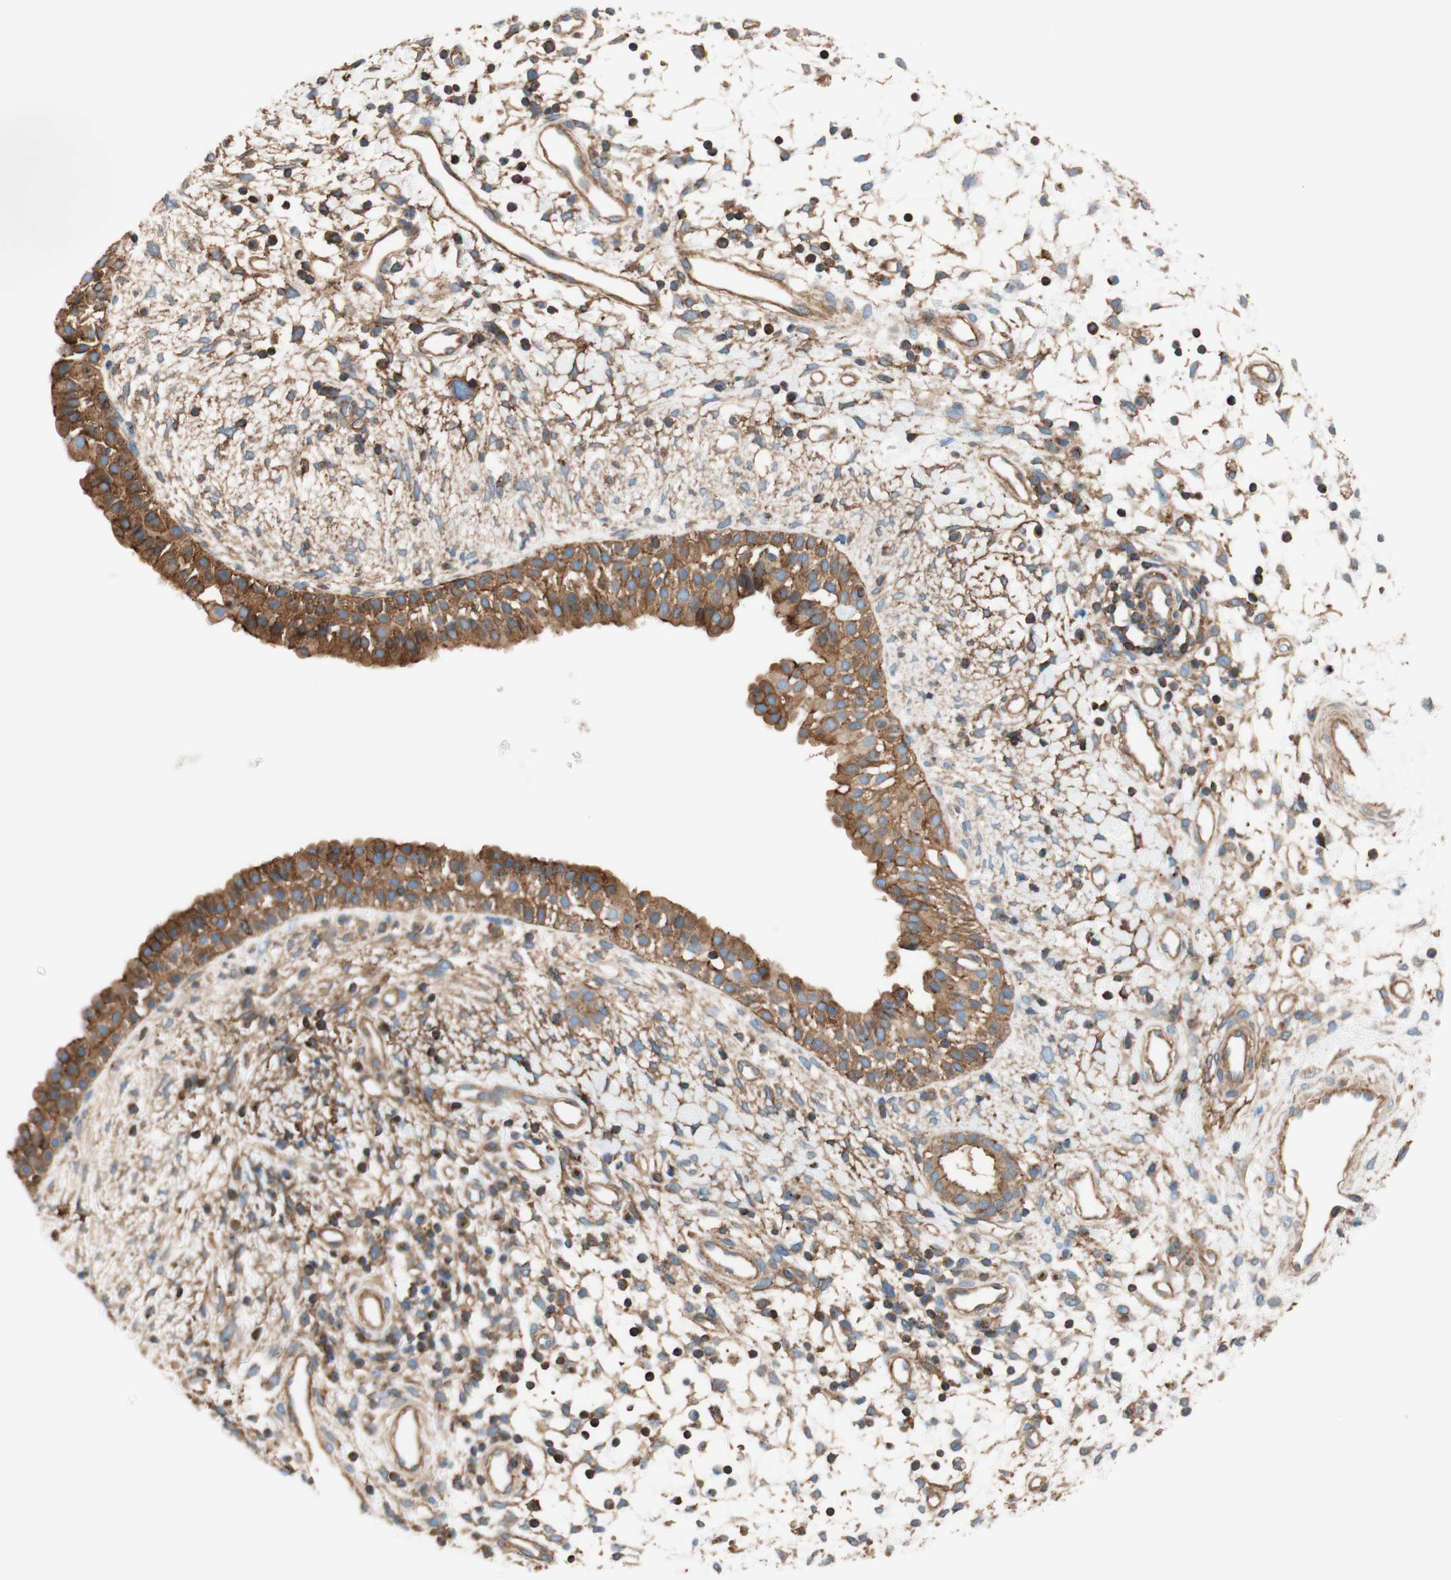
{"staining": {"intensity": "moderate", "quantity": ">75%", "location": "cytoplasmic/membranous"}, "tissue": "nasopharynx", "cell_type": "Respiratory epithelial cells", "image_type": "normal", "snomed": [{"axis": "morphology", "description": "Normal tissue, NOS"}, {"axis": "topography", "description": "Nasopharynx"}], "caption": "Protein expression analysis of normal nasopharynx displays moderate cytoplasmic/membranous staining in about >75% of respiratory epithelial cells.", "gene": "VPS26A", "patient": {"sex": "male", "age": 22}}